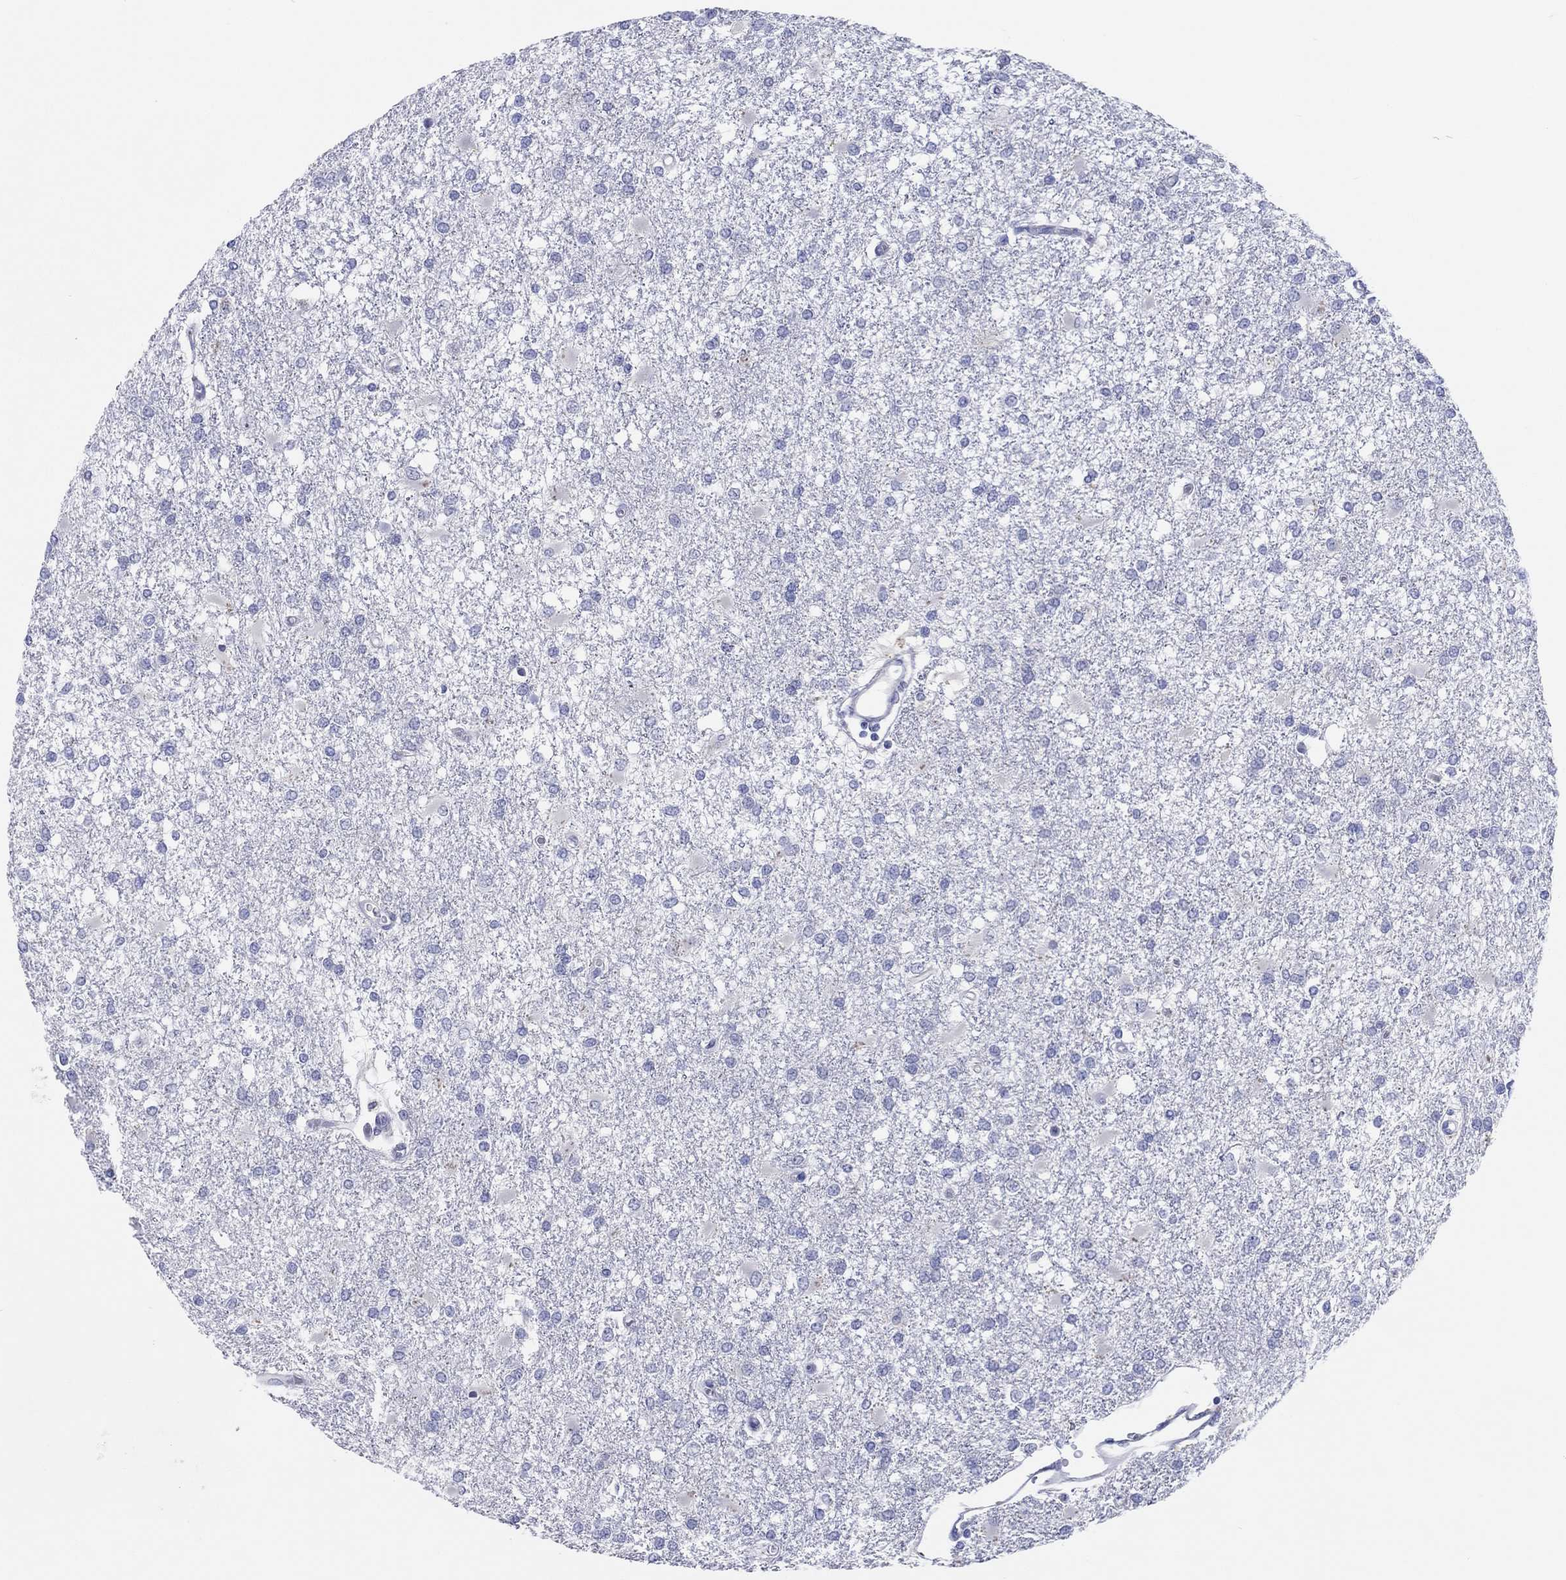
{"staining": {"intensity": "negative", "quantity": "none", "location": "none"}, "tissue": "glioma", "cell_type": "Tumor cells", "image_type": "cancer", "snomed": [{"axis": "morphology", "description": "Glioma, malignant, High grade"}, {"axis": "topography", "description": "Cerebral cortex"}], "caption": "Tumor cells show no significant protein expression in malignant glioma (high-grade).", "gene": "ERICH3", "patient": {"sex": "male", "age": 79}}